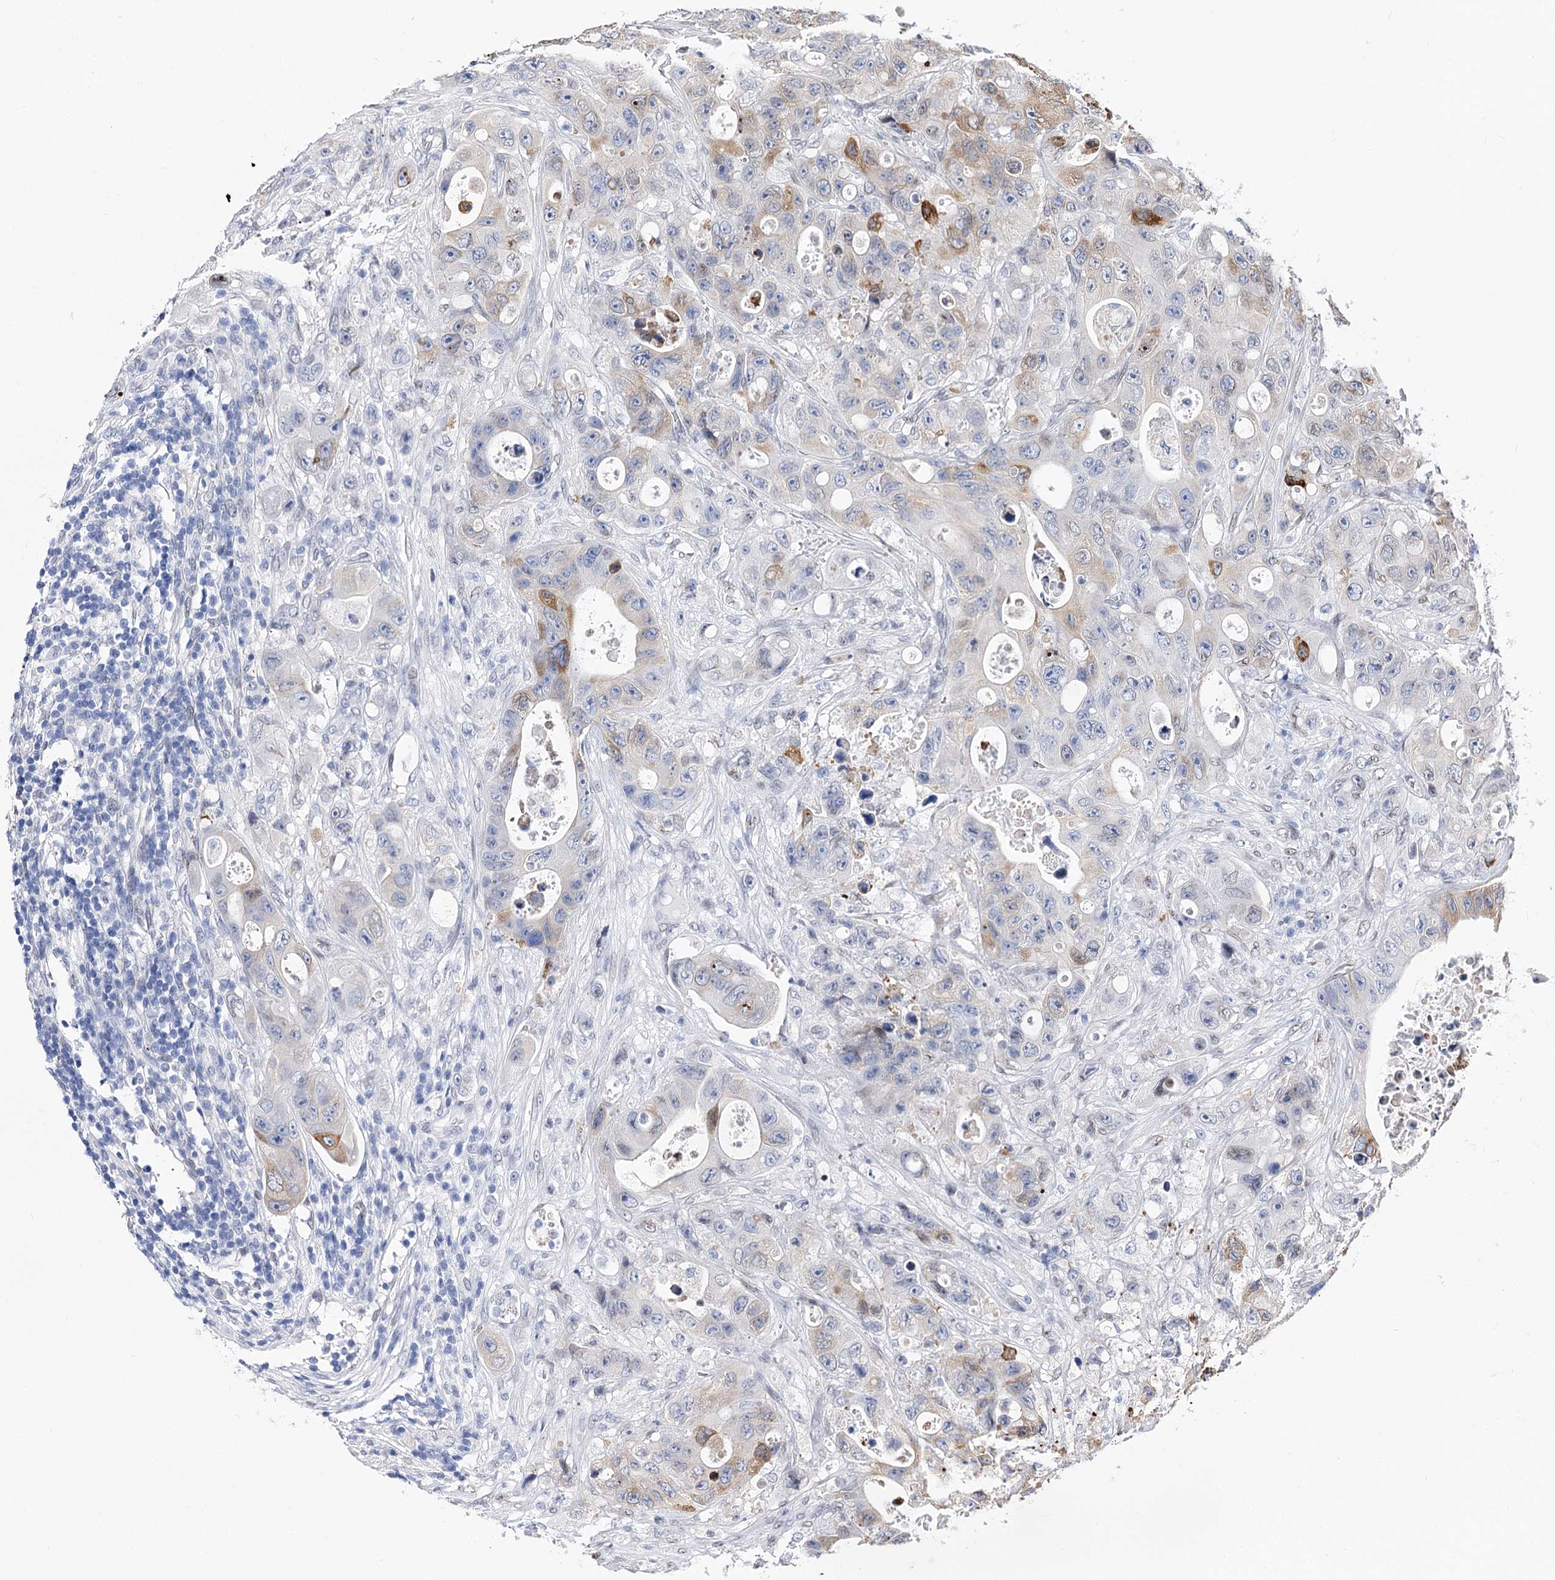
{"staining": {"intensity": "moderate", "quantity": "<25%", "location": "cytoplasmic/membranous"}, "tissue": "colorectal cancer", "cell_type": "Tumor cells", "image_type": "cancer", "snomed": [{"axis": "morphology", "description": "Adenocarcinoma, NOS"}, {"axis": "topography", "description": "Colon"}], "caption": "High-power microscopy captured an immunohistochemistry image of colorectal cancer (adenocarcinoma), revealing moderate cytoplasmic/membranous expression in approximately <25% of tumor cells. The protein of interest is shown in brown color, while the nuclei are stained blue.", "gene": "TMEM201", "patient": {"sex": "female", "age": 46}}